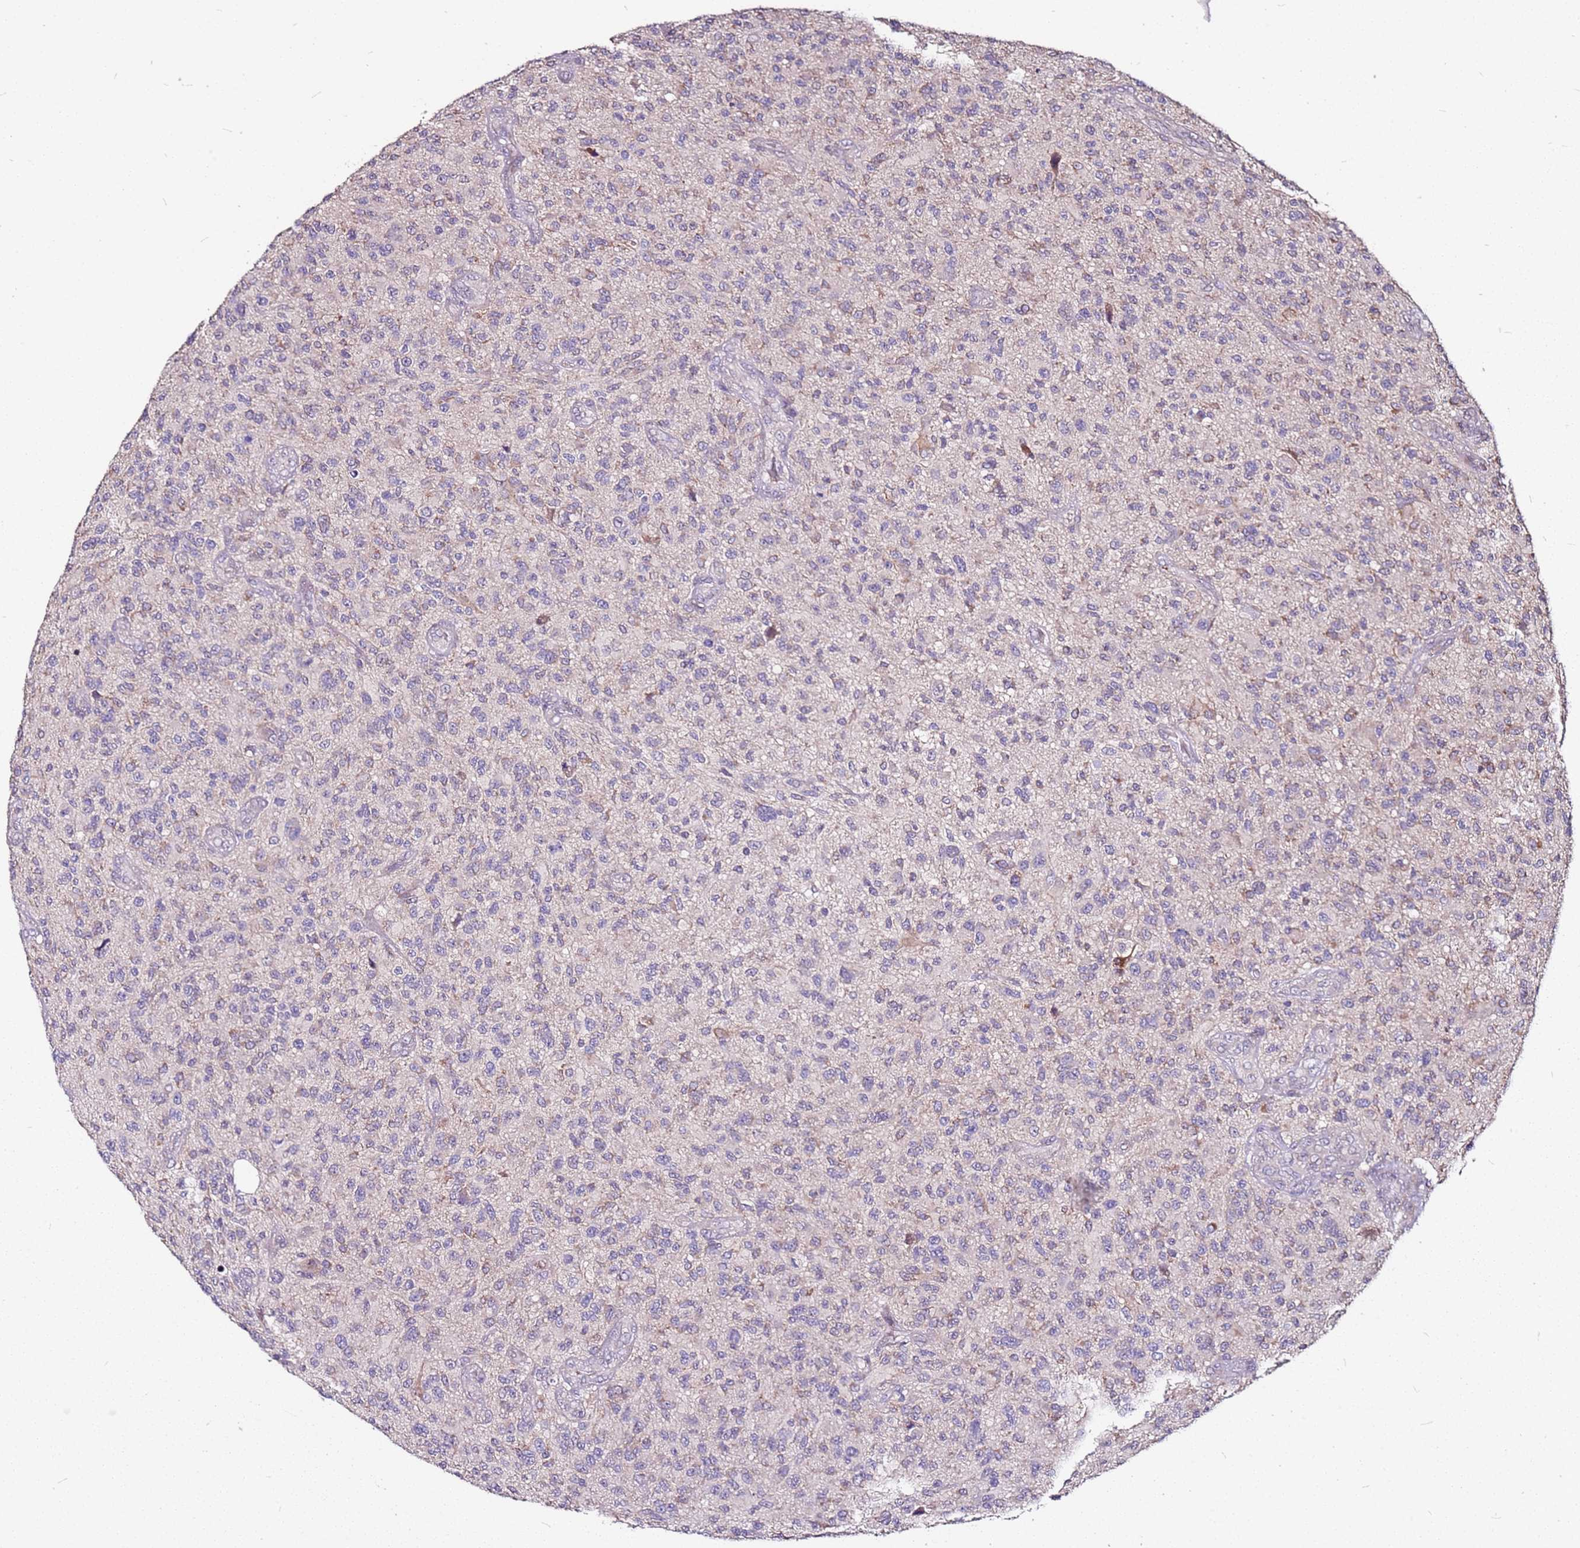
{"staining": {"intensity": "weak", "quantity": "<25%", "location": "cytoplasmic/membranous"}, "tissue": "glioma", "cell_type": "Tumor cells", "image_type": "cancer", "snomed": [{"axis": "morphology", "description": "Glioma, malignant, High grade"}, {"axis": "topography", "description": "Brain"}], "caption": "Tumor cells show no significant expression in malignant high-grade glioma.", "gene": "DCDC2C", "patient": {"sex": "male", "age": 47}}